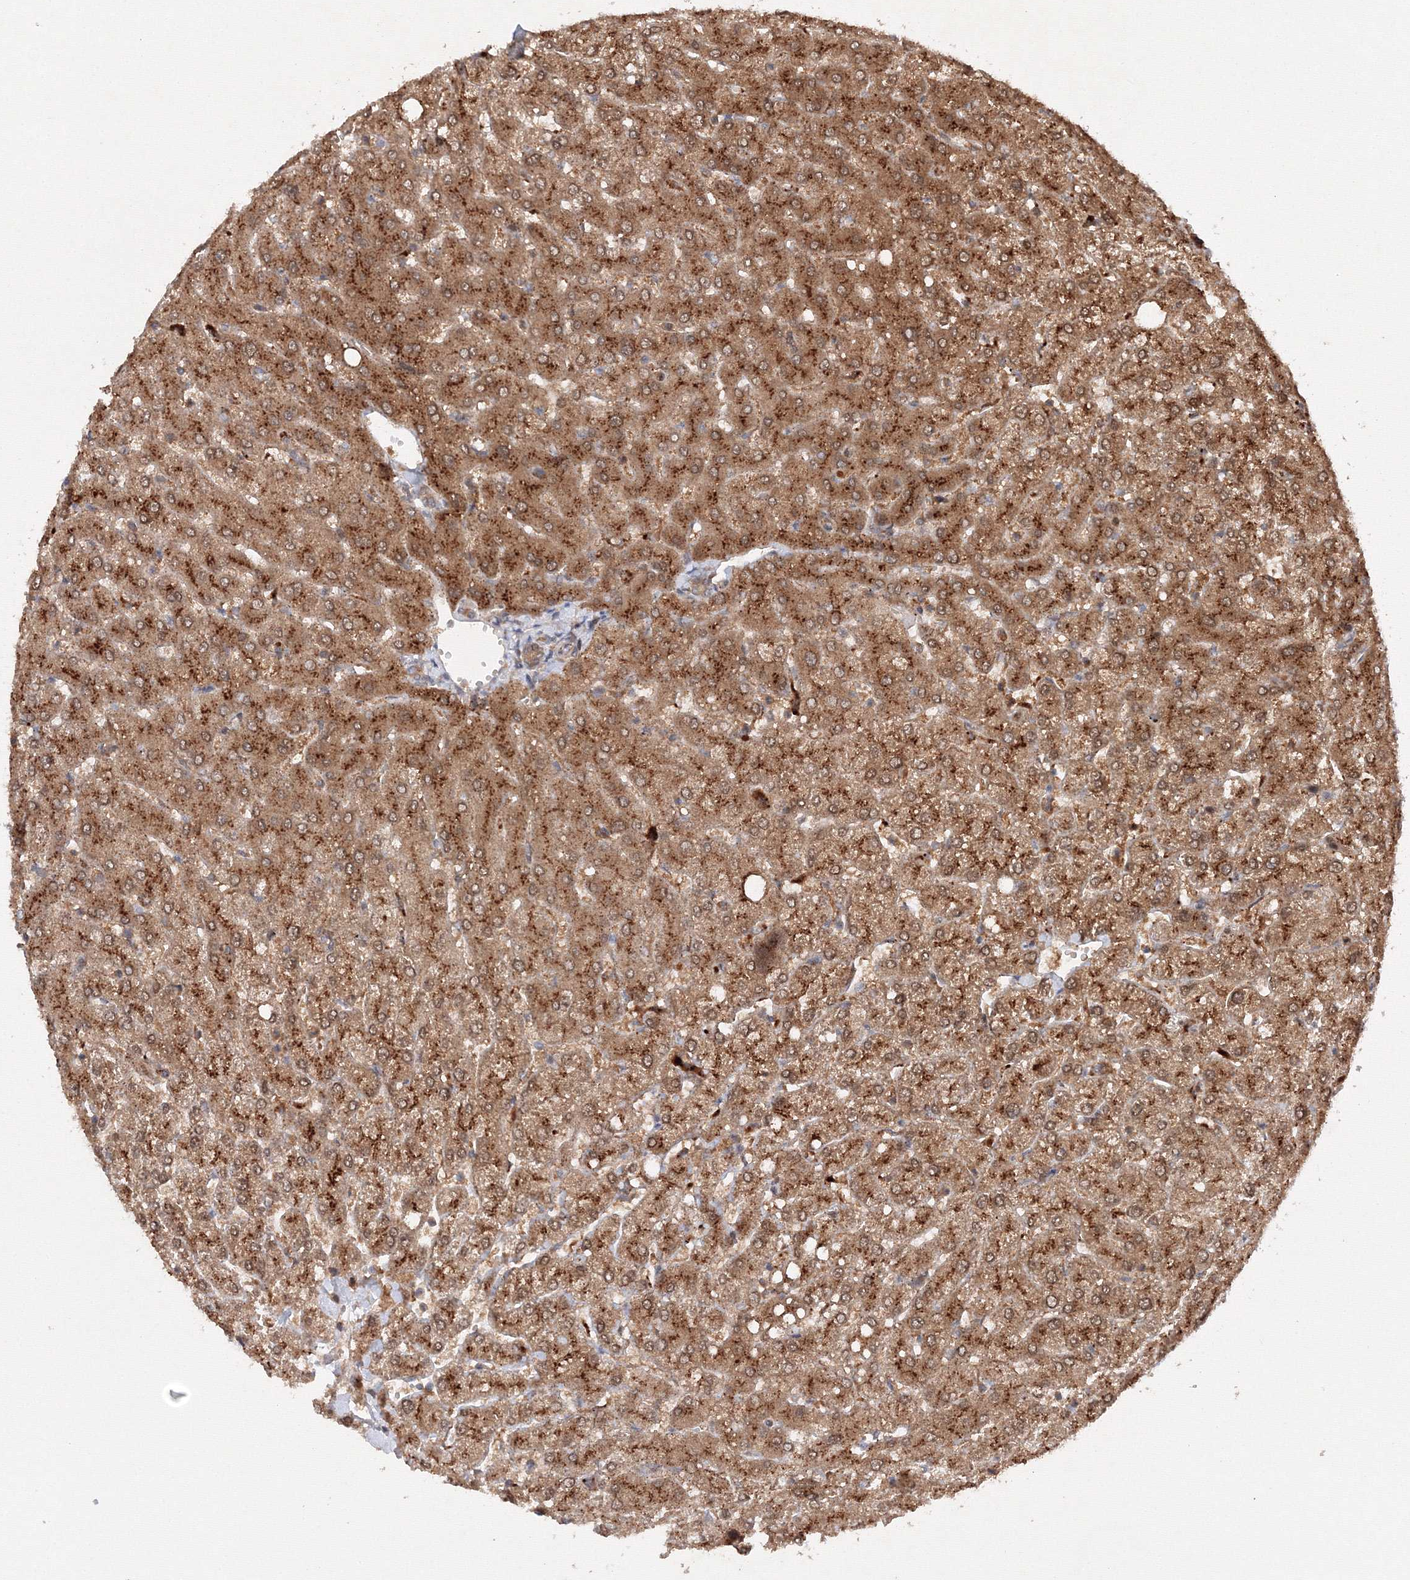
{"staining": {"intensity": "moderate", "quantity": ">75%", "location": "cytoplasmic/membranous"}, "tissue": "liver", "cell_type": "Cholangiocytes", "image_type": "normal", "snomed": [{"axis": "morphology", "description": "Normal tissue, NOS"}, {"axis": "topography", "description": "Liver"}], "caption": "Normal liver exhibits moderate cytoplasmic/membranous expression in about >75% of cholangiocytes Immunohistochemistry stains the protein in brown and the nuclei are stained blue..", "gene": "DCTD", "patient": {"sex": "female", "age": 54}}